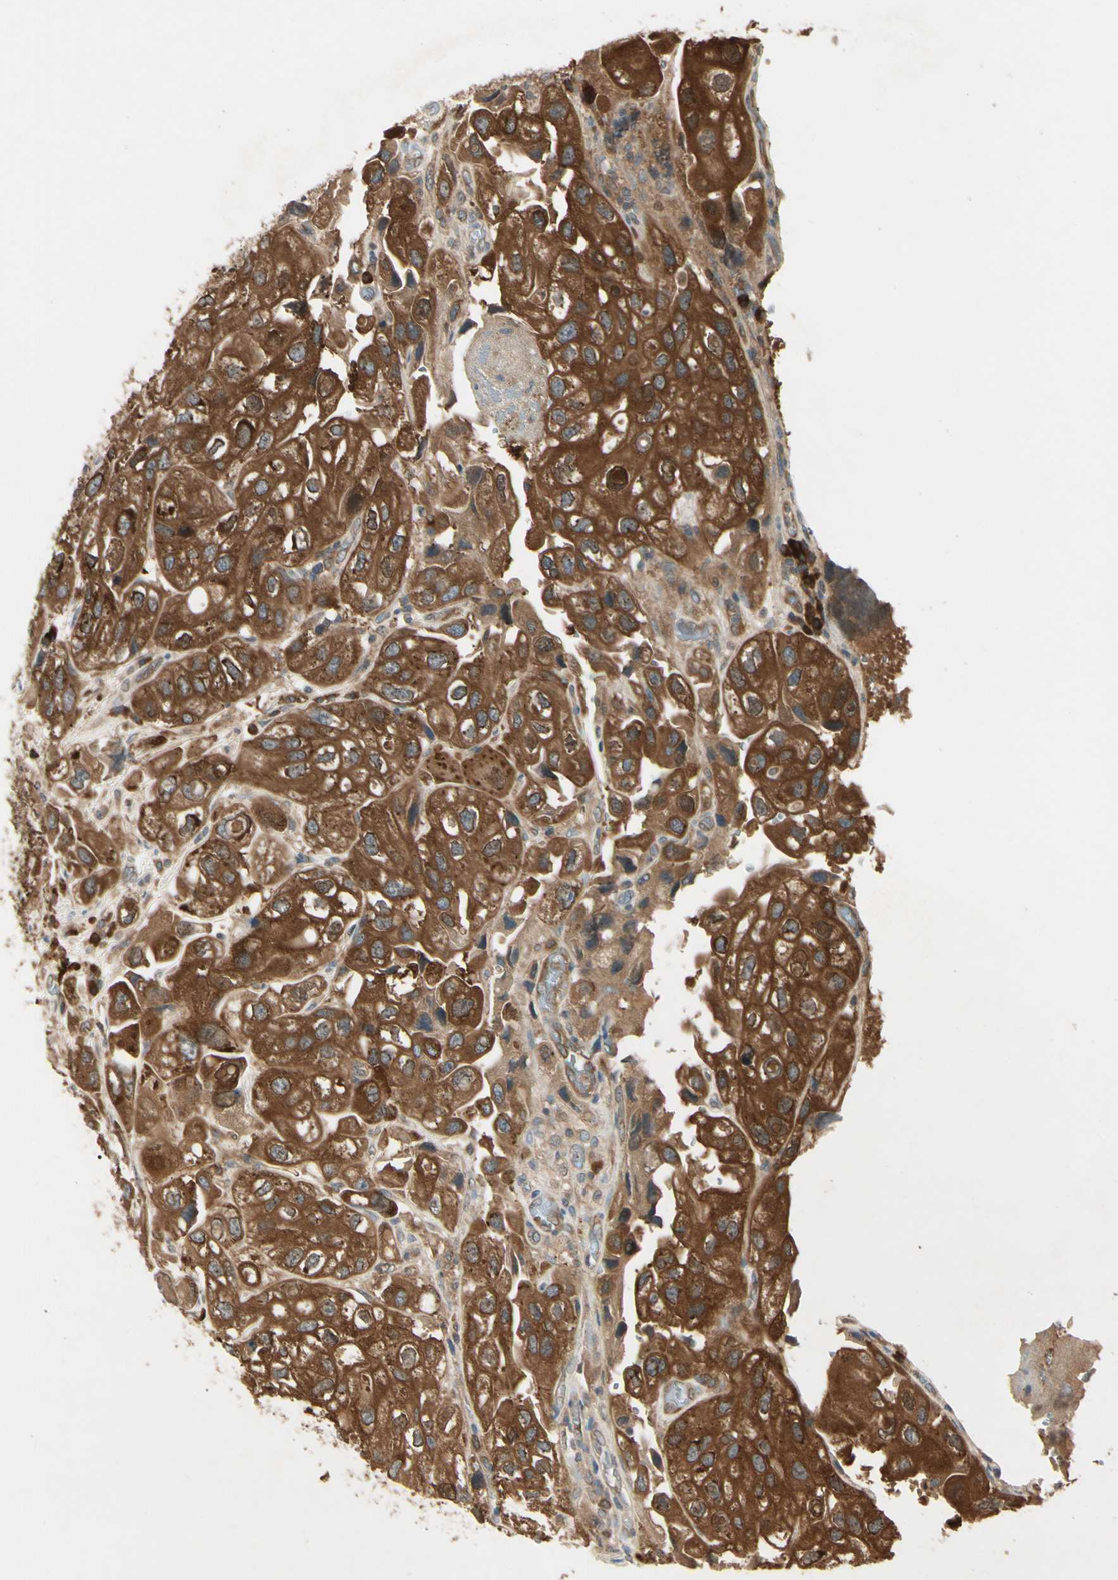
{"staining": {"intensity": "strong", "quantity": ">75%", "location": "cytoplasmic/membranous"}, "tissue": "urothelial cancer", "cell_type": "Tumor cells", "image_type": "cancer", "snomed": [{"axis": "morphology", "description": "Urothelial carcinoma, High grade"}, {"axis": "topography", "description": "Urinary bladder"}], "caption": "Immunohistochemistry (IHC) photomicrograph of human high-grade urothelial carcinoma stained for a protein (brown), which exhibits high levels of strong cytoplasmic/membranous expression in approximately >75% of tumor cells.", "gene": "NME1-NME2", "patient": {"sex": "female", "age": 64}}